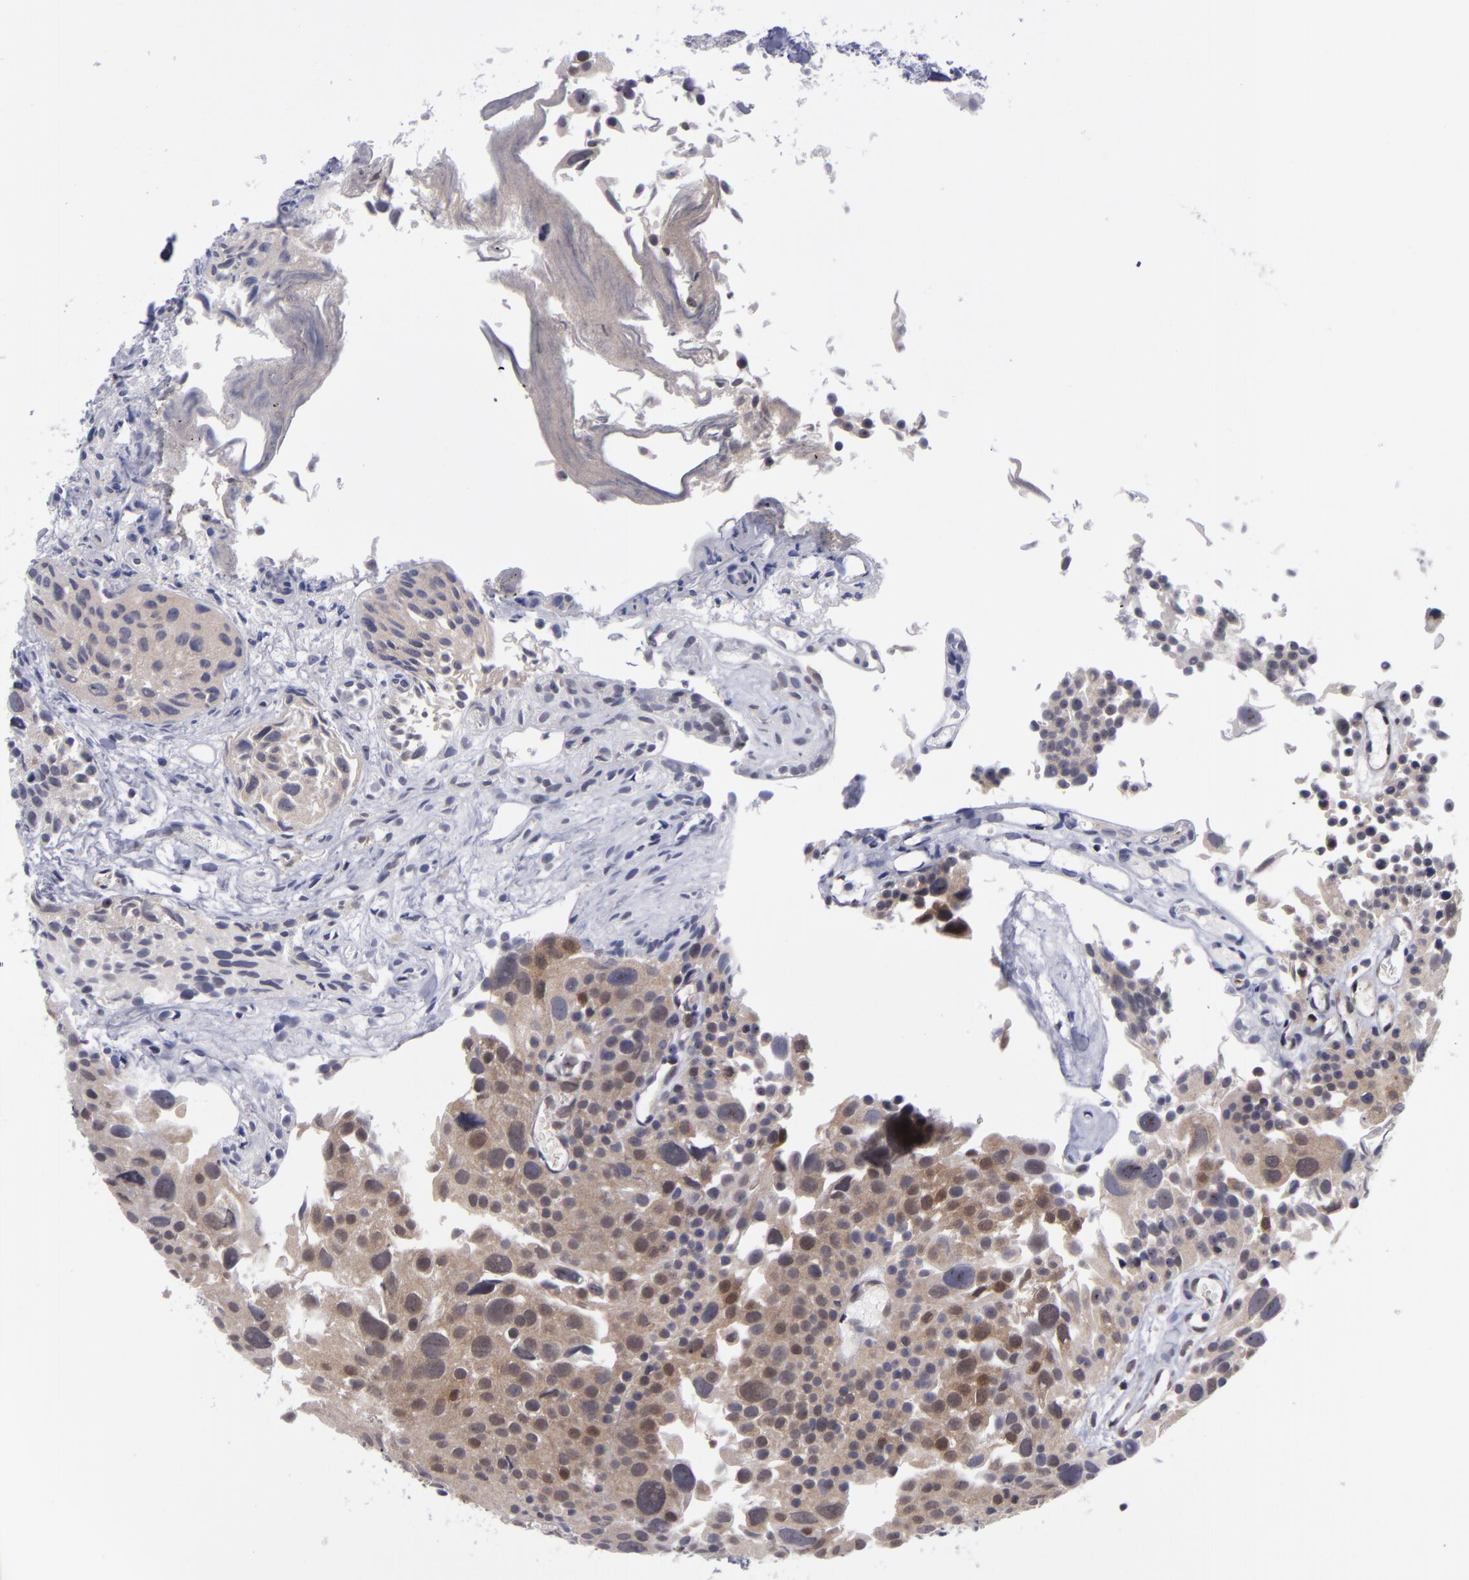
{"staining": {"intensity": "weak", "quantity": "25%-75%", "location": "cytoplasmic/membranous"}, "tissue": "urothelial cancer", "cell_type": "Tumor cells", "image_type": "cancer", "snomed": [{"axis": "morphology", "description": "Urothelial carcinoma, High grade"}, {"axis": "topography", "description": "Urinary bladder"}], "caption": "Immunohistochemical staining of urothelial carcinoma (high-grade) exhibits low levels of weak cytoplasmic/membranous protein expression in approximately 25%-75% of tumor cells. Using DAB (brown) and hematoxylin (blue) stains, captured at high magnification using brightfield microscopy.", "gene": "BCL10", "patient": {"sex": "female", "age": 78}}